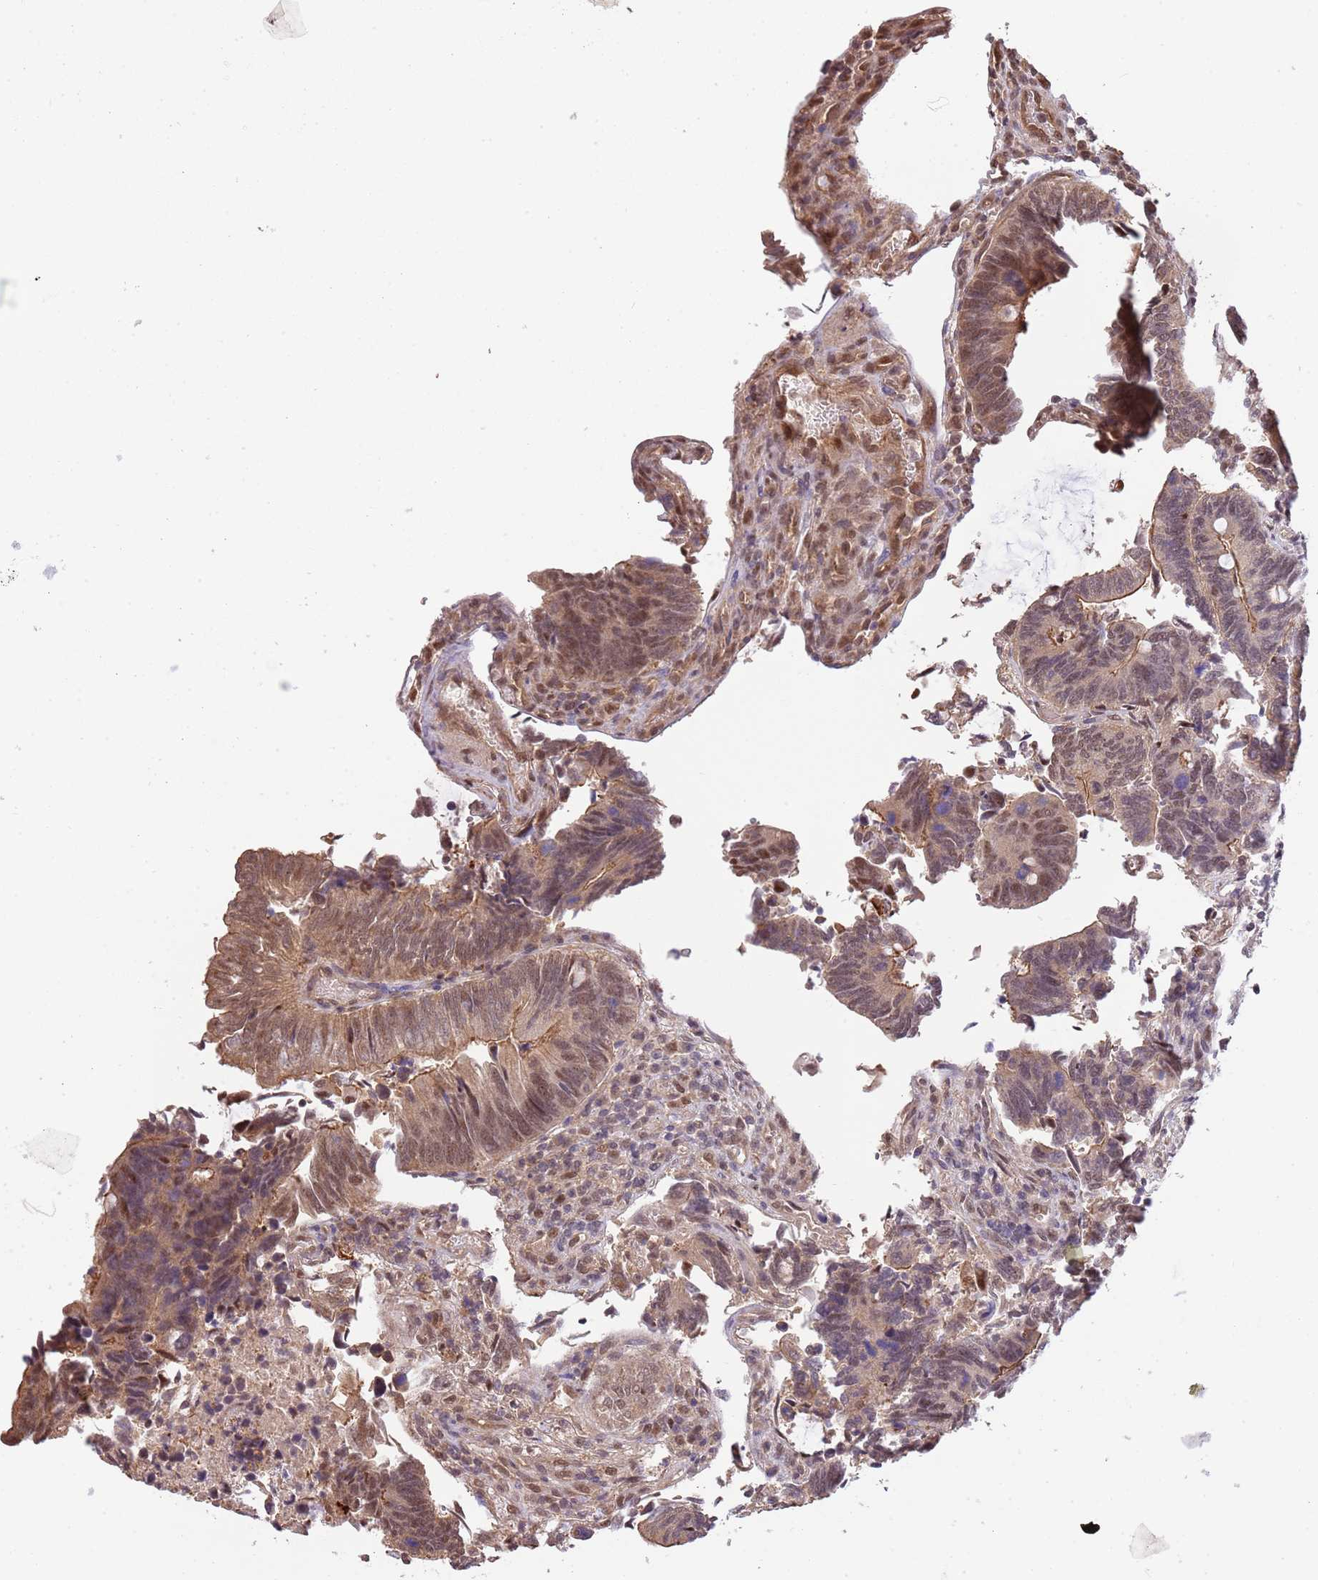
{"staining": {"intensity": "moderate", "quantity": "25%-75%", "location": "cytoplasmic/membranous,nuclear"}, "tissue": "colorectal cancer", "cell_type": "Tumor cells", "image_type": "cancer", "snomed": [{"axis": "morphology", "description": "Adenocarcinoma, NOS"}, {"axis": "topography", "description": "Colon"}], "caption": "High-power microscopy captured an immunohistochemistry (IHC) image of colorectal cancer (adenocarcinoma), revealing moderate cytoplasmic/membranous and nuclear expression in about 25%-75% of tumor cells.", "gene": "PLSCR5", "patient": {"sex": "male", "age": 87}}